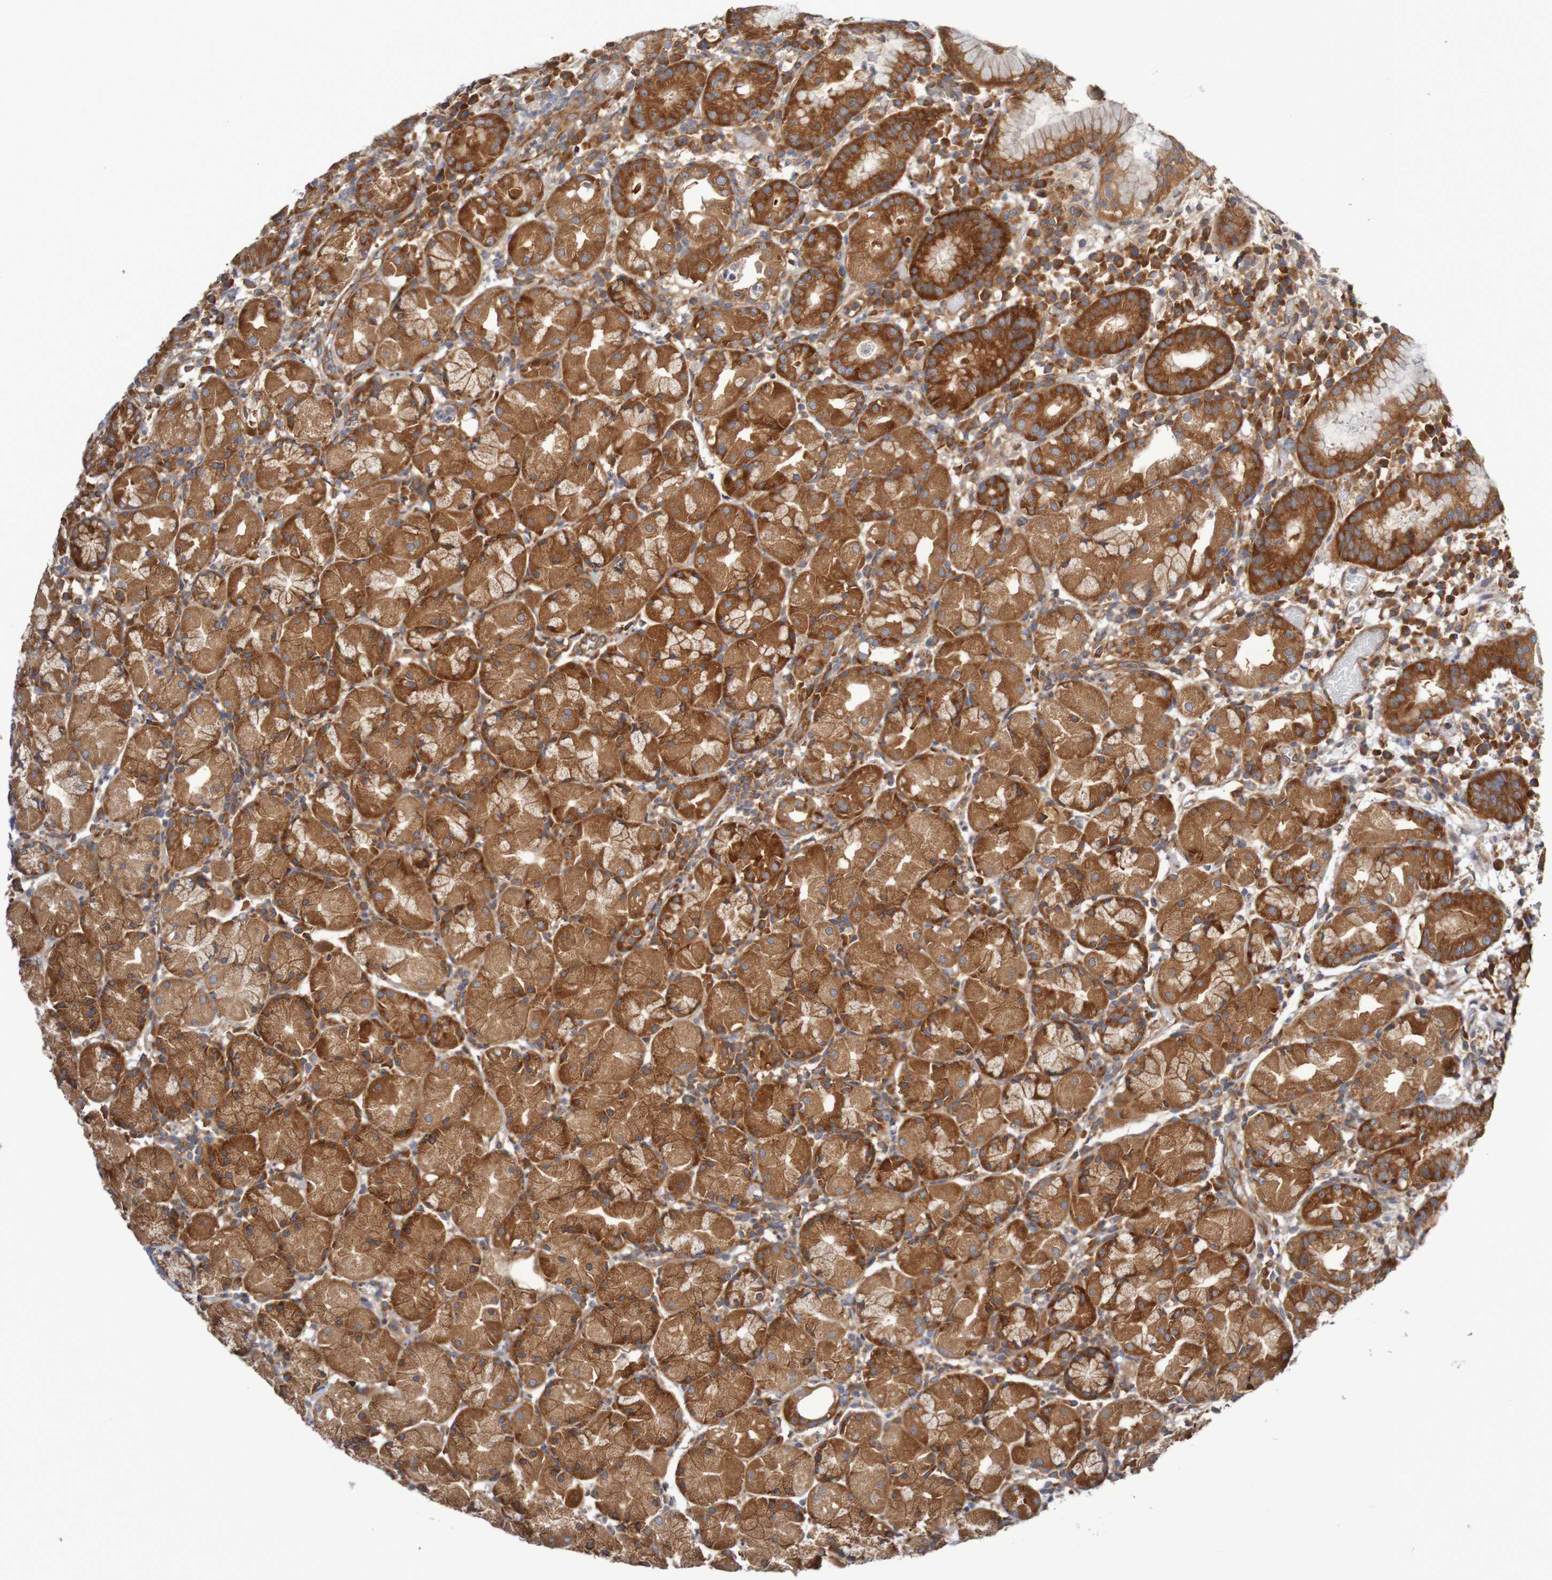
{"staining": {"intensity": "strong", "quantity": ">75%", "location": "cytoplasmic/membranous"}, "tissue": "stomach", "cell_type": "Glandular cells", "image_type": "normal", "snomed": [{"axis": "morphology", "description": "Normal tissue, NOS"}, {"axis": "topography", "description": "Stomach"}, {"axis": "topography", "description": "Stomach, lower"}], "caption": "Stomach stained with DAB immunohistochemistry (IHC) reveals high levels of strong cytoplasmic/membranous staining in about >75% of glandular cells.", "gene": "LRRC47", "patient": {"sex": "female", "age": 75}}